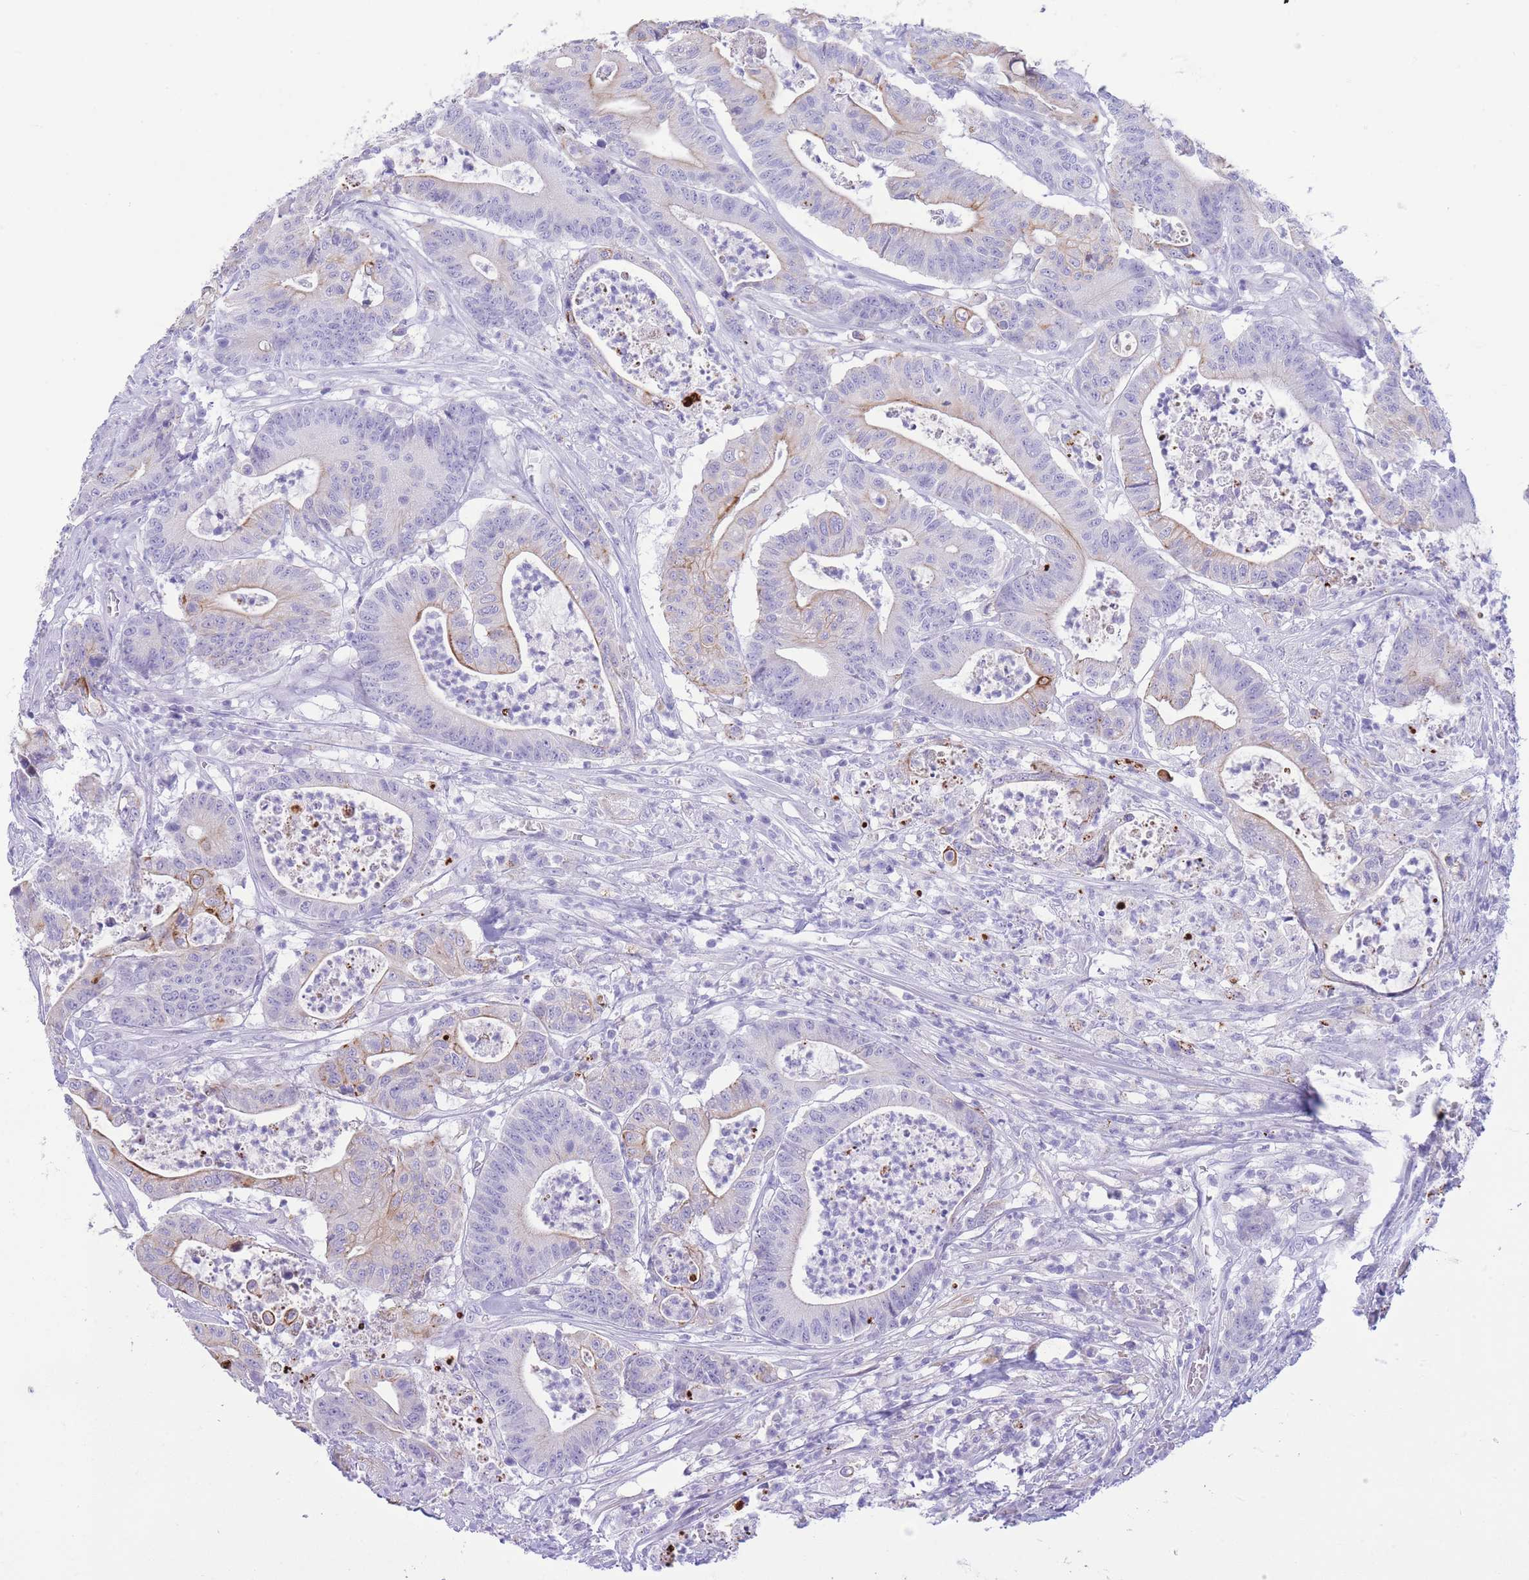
{"staining": {"intensity": "weak", "quantity": "<25%", "location": "cytoplasmic/membranous"}, "tissue": "colorectal cancer", "cell_type": "Tumor cells", "image_type": "cancer", "snomed": [{"axis": "morphology", "description": "Adenocarcinoma, NOS"}, {"axis": "topography", "description": "Colon"}], "caption": "There is no significant positivity in tumor cells of colorectal adenocarcinoma.", "gene": "VWA8", "patient": {"sex": "female", "age": 84}}